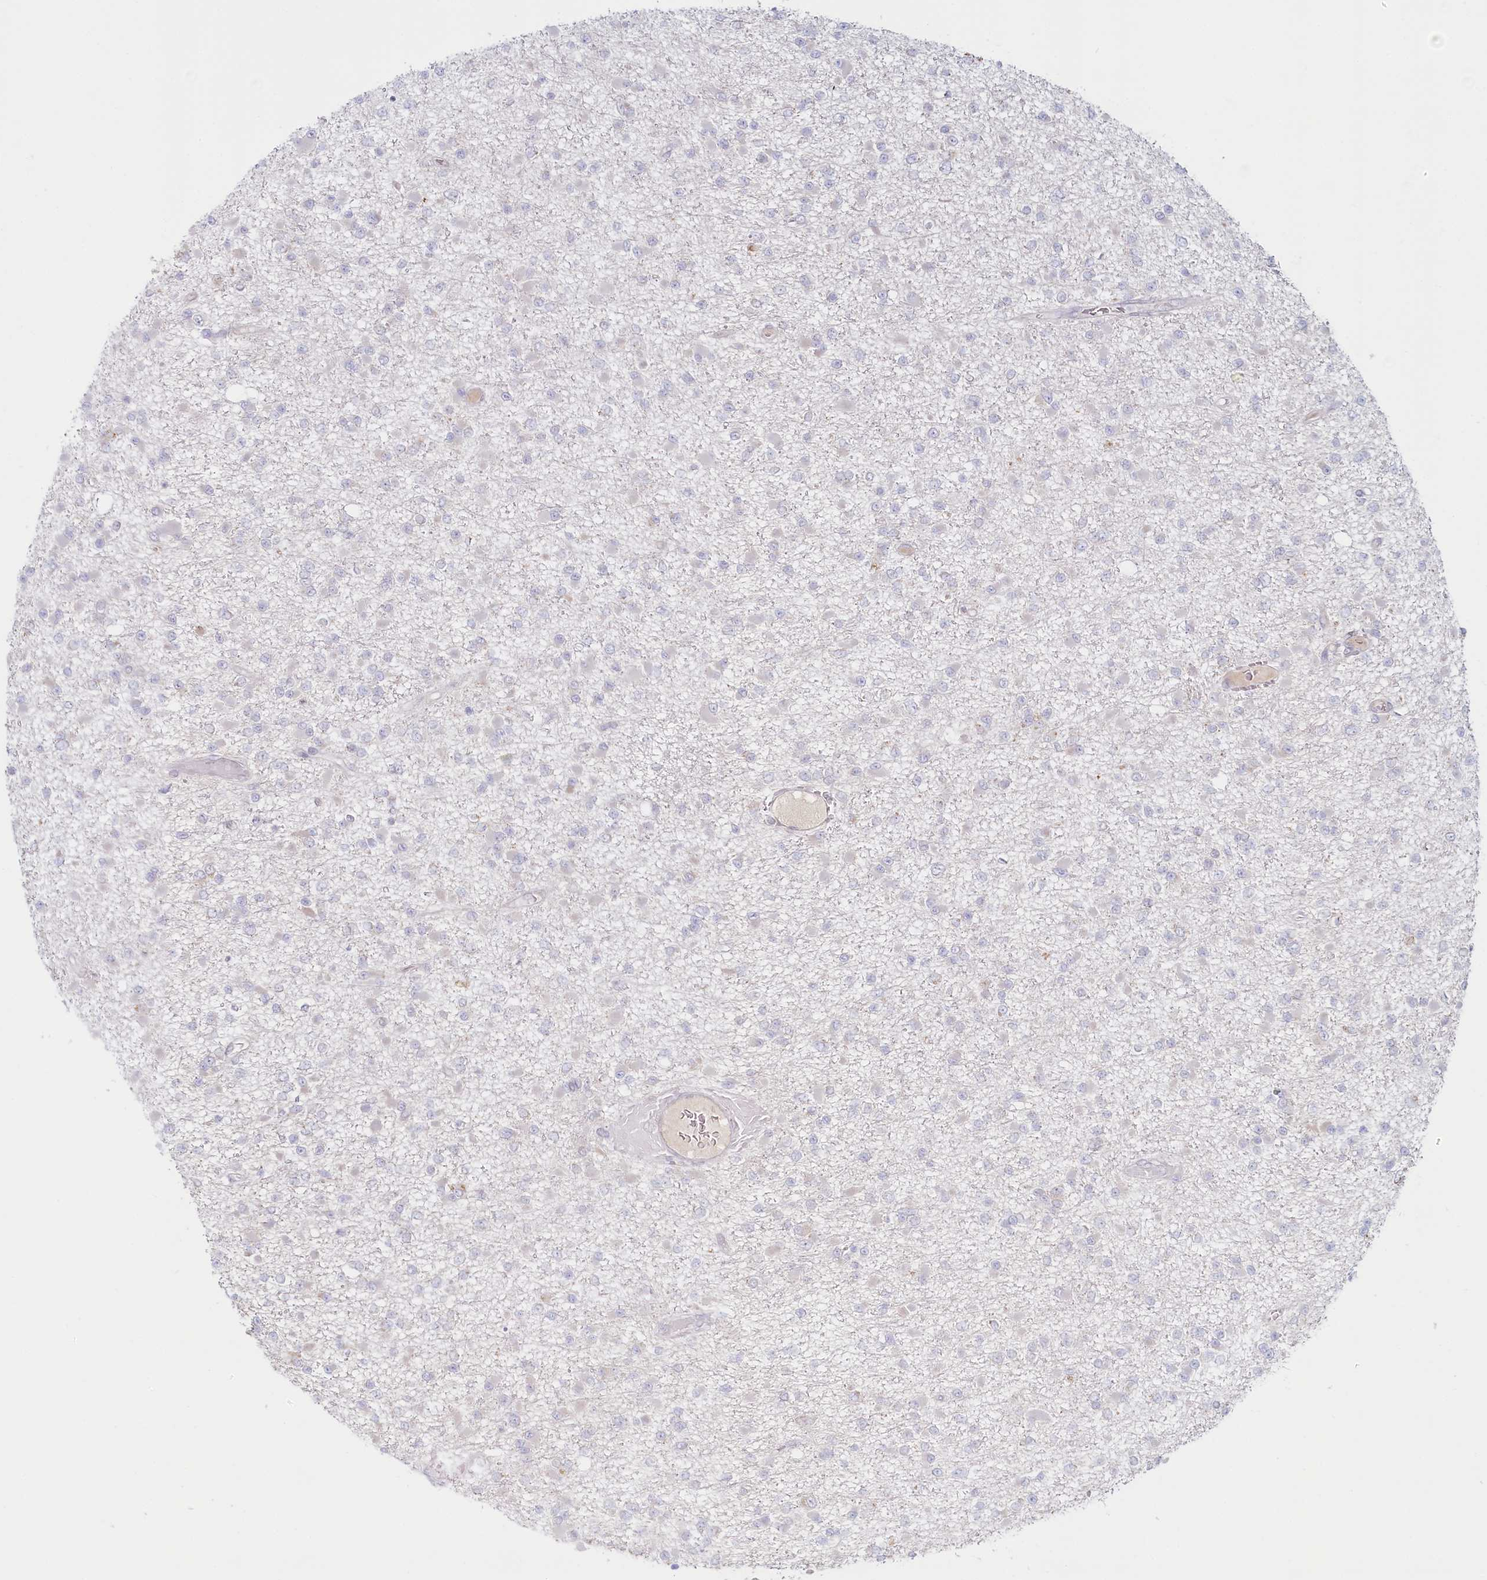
{"staining": {"intensity": "negative", "quantity": "none", "location": "none"}, "tissue": "glioma", "cell_type": "Tumor cells", "image_type": "cancer", "snomed": [{"axis": "morphology", "description": "Glioma, malignant, Low grade"}, {"axis": "topography", "description": "Brain"}], "caption": "This micrograph is of malignant glioma (low-grade) stained with immunohistochemistry (IHC) to label a protein in brown with the nuclei are counter-stained blue. There is no staining in tumor cells. (DAB (3,3'-diaminobenzidine) immunohistochemistry (IHC), high magnification).", "gene": "PSAPL1", "patient": {"sex": "female", "age": 22}}